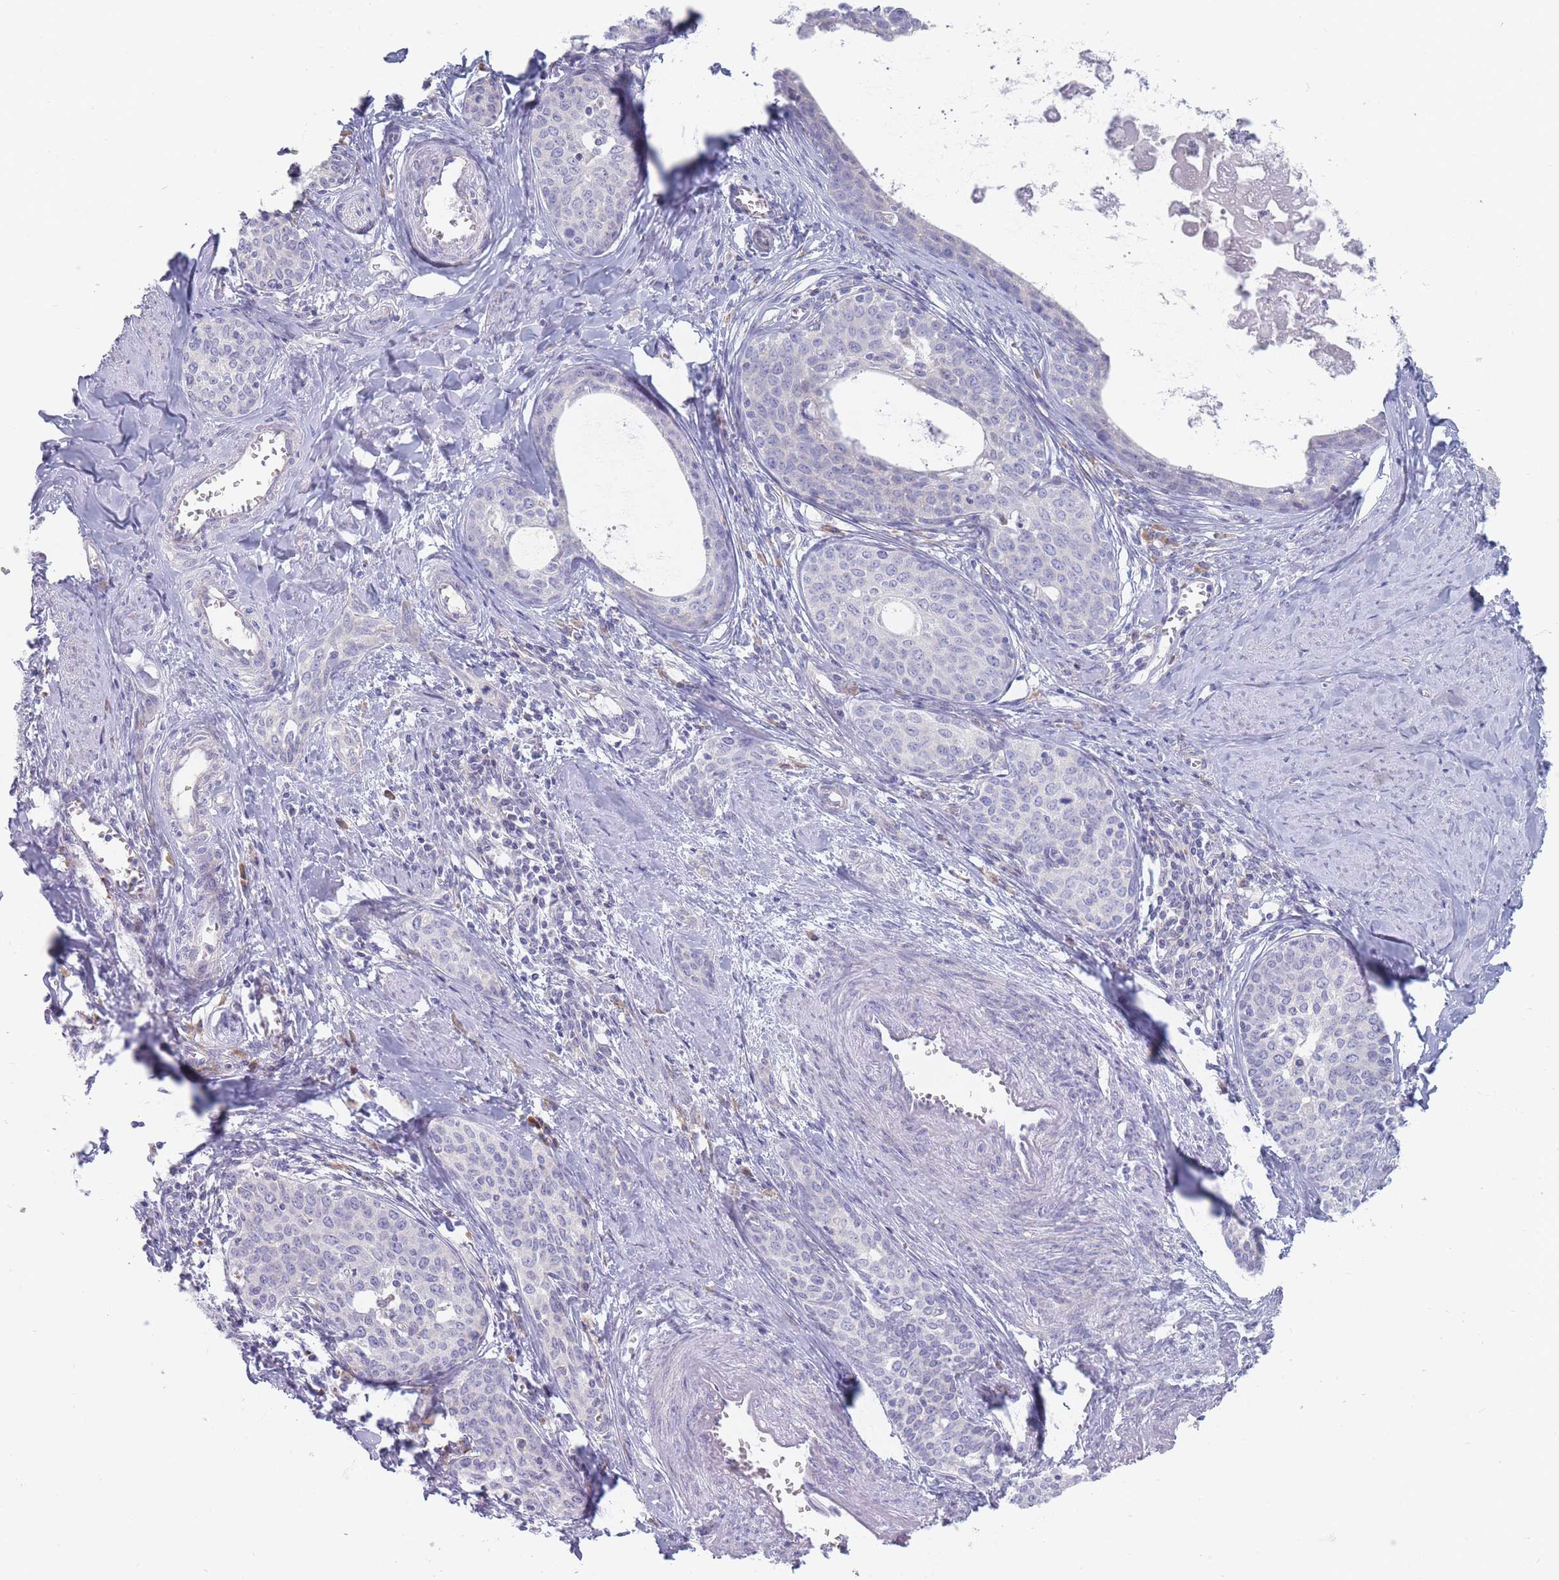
{"staining": {"intensity": "negative", "quantity": "none", "location": "none"}, "tissue": "cervical cancer", "cell_type": "Tumor cells", "image_type": "cancer", "snomed": [{"axis": "morphology", "description": "Squamous cell carcinoma, NOS"}, {"axis": "morphology", "description": "Adenocarcinoma, NOS"}, {"axis": "topography", "description": "Cervix"}], "caption": "This is a micrograph of immunohistochemistry staining of cervical adenocarcinoma, which shows no staining in tumor cells.", "gene": "SPATS1", "patient": {"sex": "female", "age": 52}}